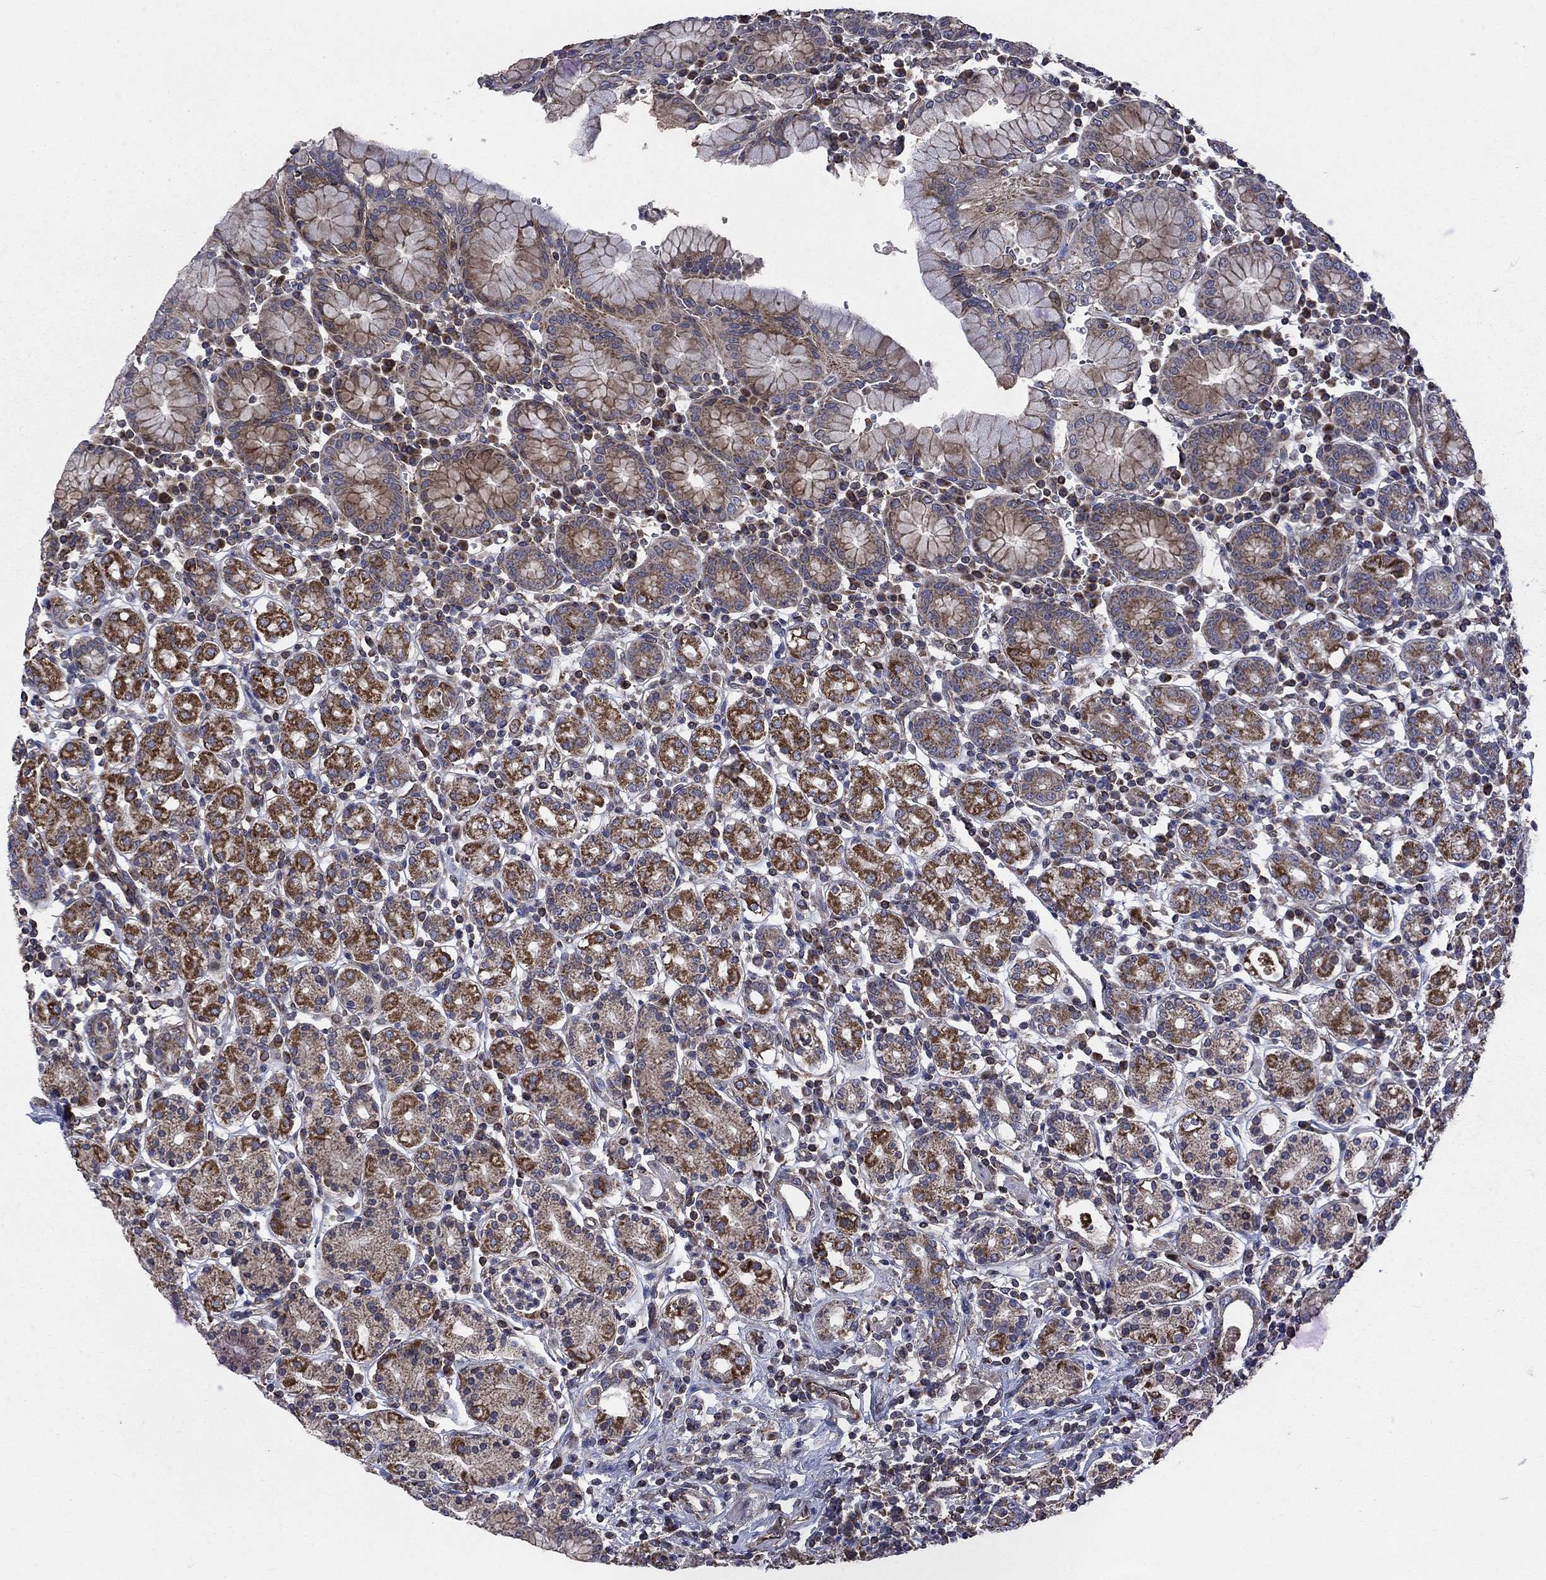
{"staining": {"intensity": "strong", "quantity": "25%-75%", "location": "cytoplasmic/membranous"}, "tissue": "stomach", "cell_type": "Glandular cells", "image_type": "normal", "snomed": [{"axis": "morphology", "description": "Normal tissue, NOS"}, {"axis": "topography", "description": "Stomach, upper"}, {"axis": "topography", "description": "Stomach"}], "caption": "Glandular cells exhibit high levels of strong cytoplasmic/membranous staining in about 25%-75% of cells in benign stomach. The protein is stained brown, and the nuclei are stained in blue (DAB IHC with brightfield microscopy, high magnification).", "gene": "NDUFC1", "patient": {"sex": "male", "age": 62}}